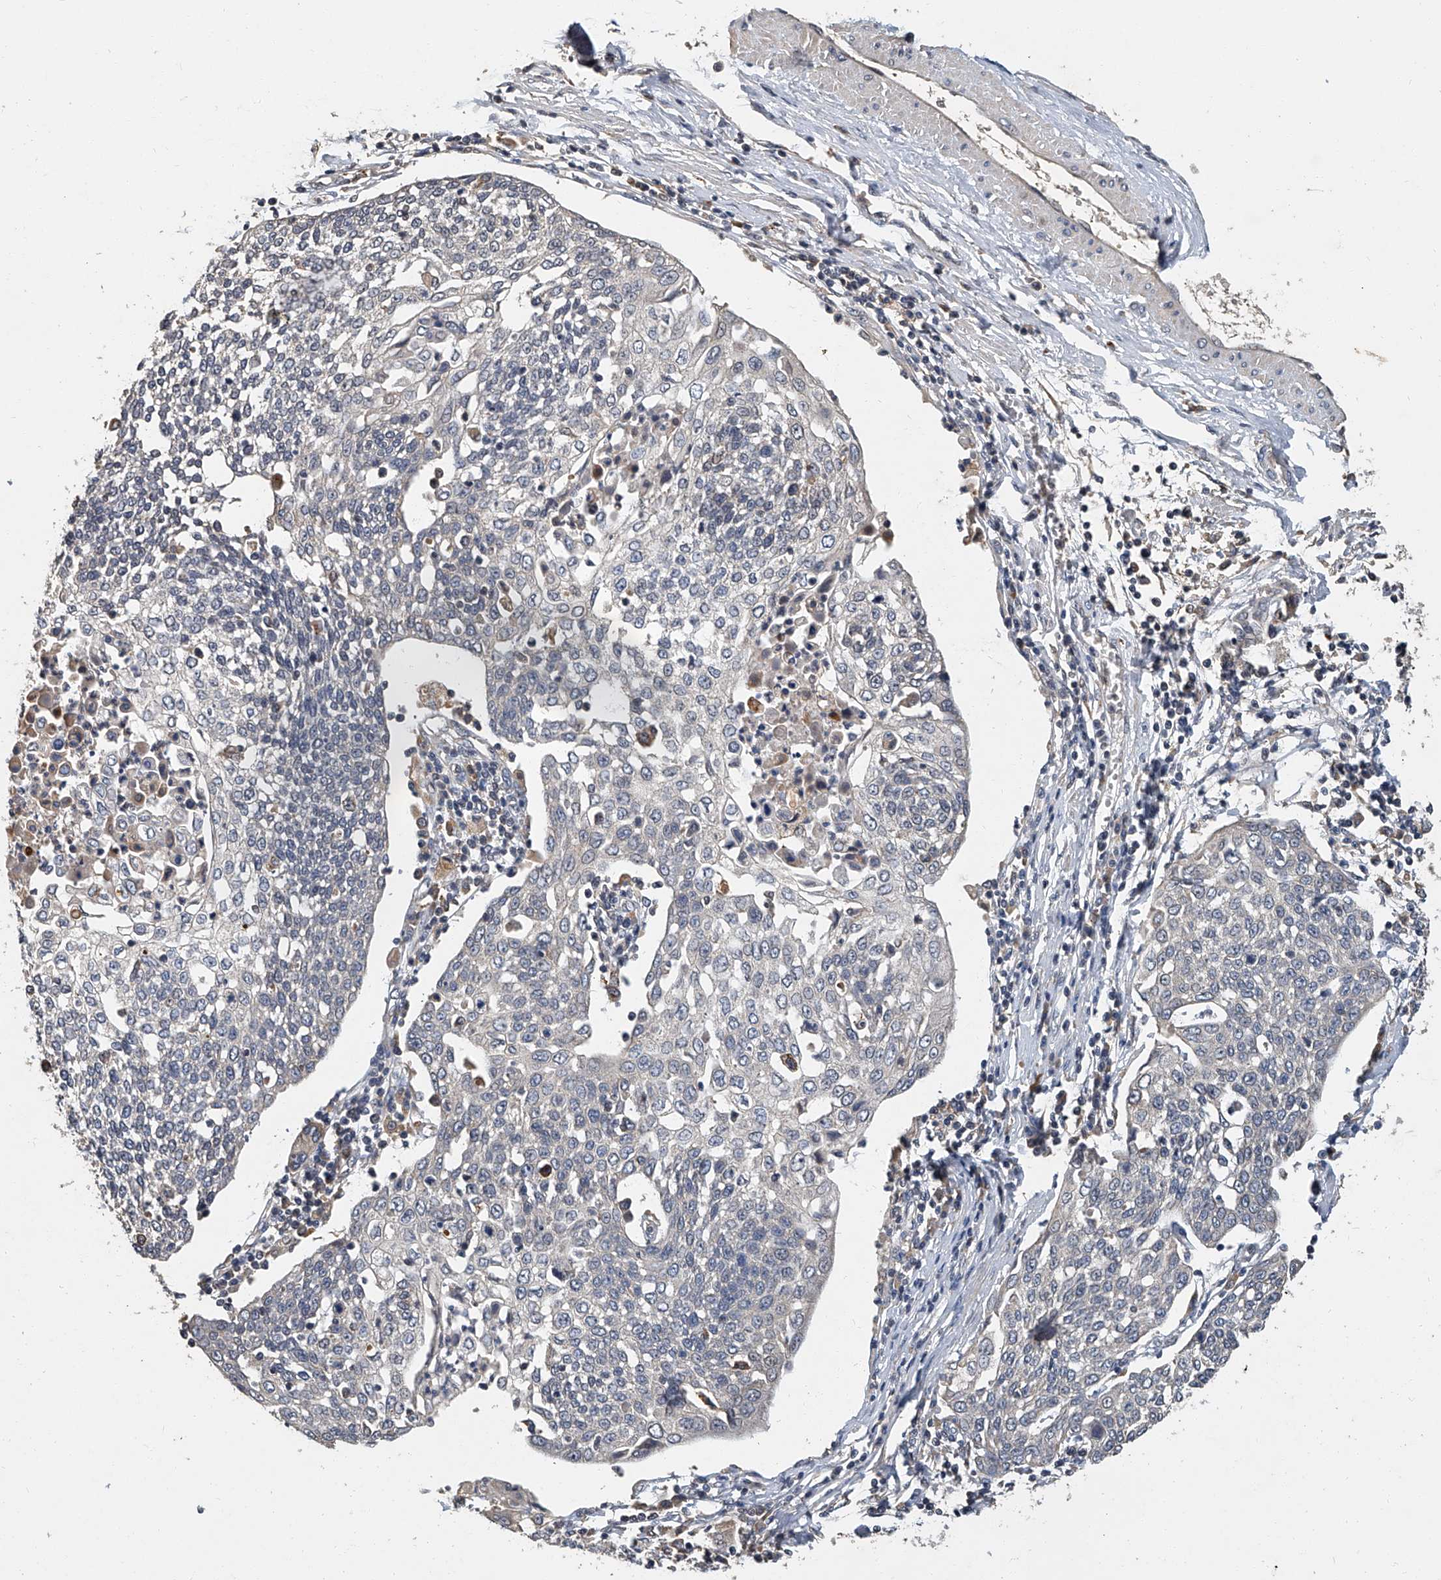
{"staining": {"intensity": "negative", "quantity": "none", "location": "none"}, "tissue": "cervical cancer", "cell_type": "Tumor cells", "image_type": "cancer", "snomed": [{"axis": "morphology", "description": "Squamous cell carcinoma, NOS"}, {"axis": "topography", "description": "Cervix"}], "caption": "Immunohistochemistry micrograph of human cervical cancer (squamous cell carcinoma) stained for a protein (brown), which exhibits no expression in tumor cells.", "gene": "JAG2", "patient": {"sex": "female", "age": 34}}